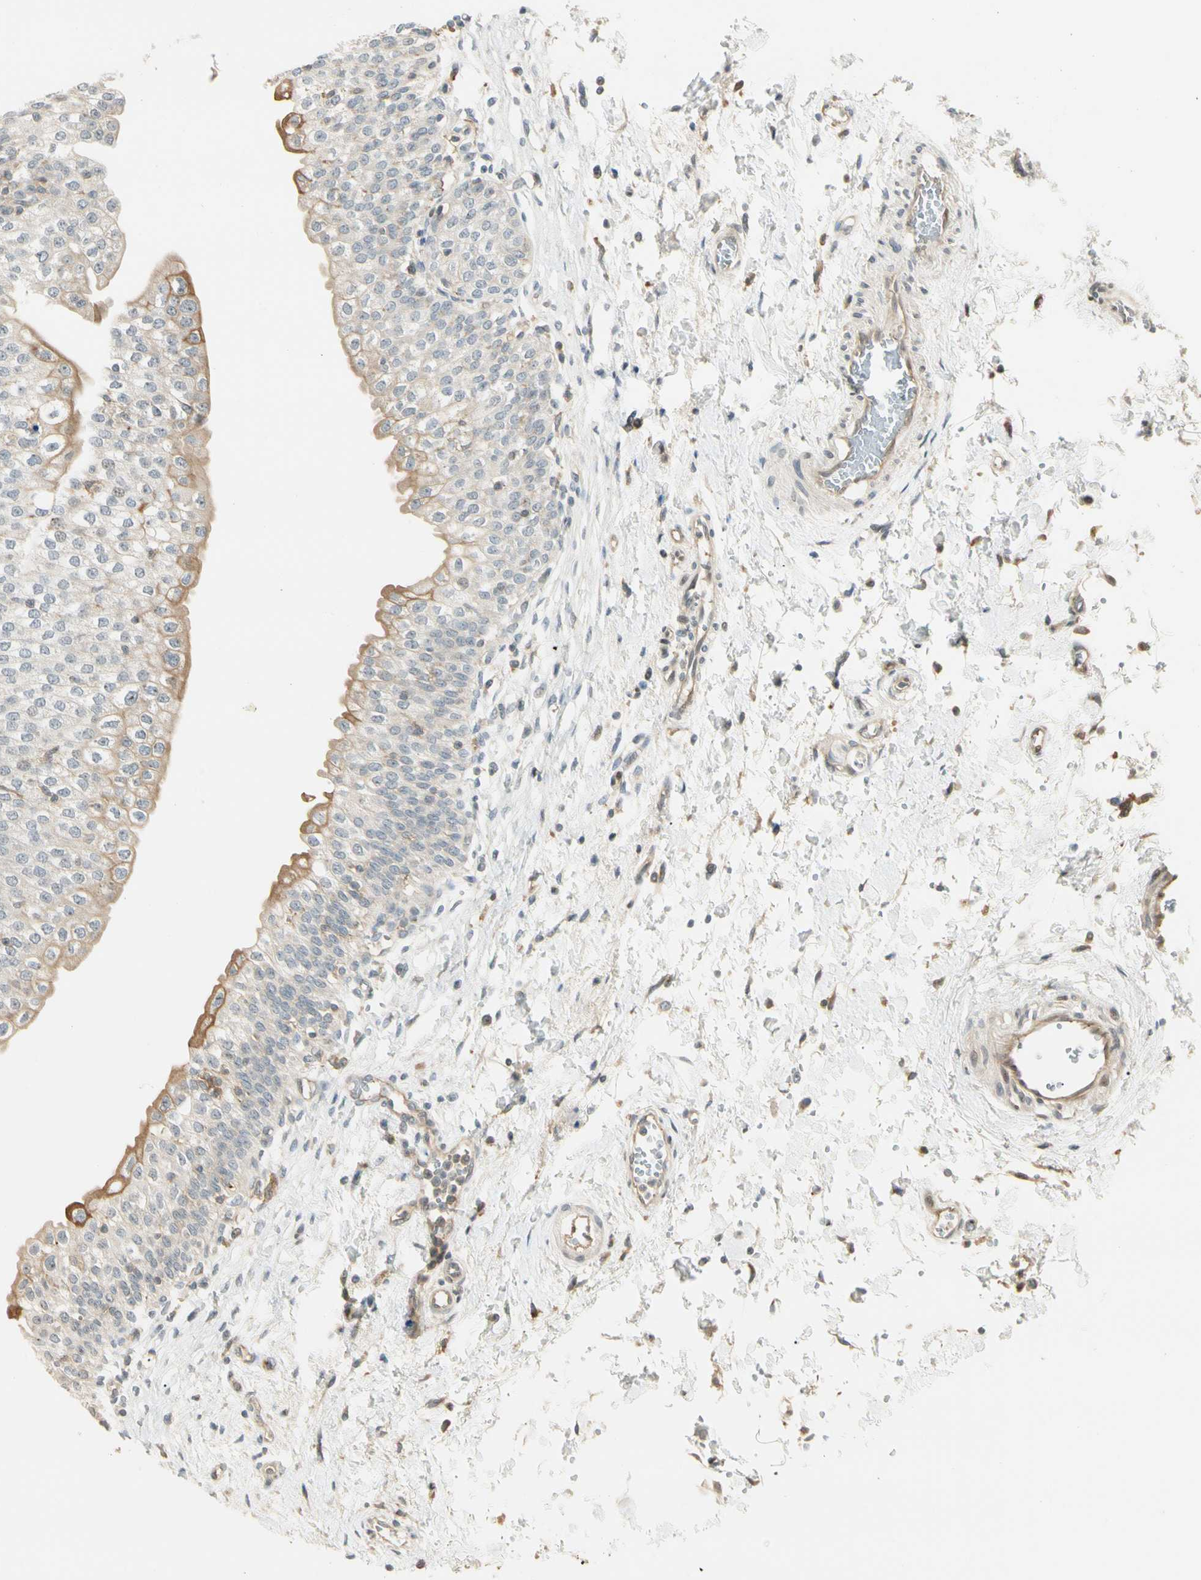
{"staining": {"intensity": "moderate", "quantity": "<25%", "location": "cytoplasmic/membranous"}, "tissue": "urinary bladder", "cell_type": "Urothelial cells", "image_type": "normal", "snomed": [{"axis": "morphology", "description": "Normal tissue, NOS"}, {"axis": "topography", "description": "Urinary bladder"}], "caption": "Protein expression analysis of benign urinary bladder demonstrates moderate cytoplasmic/membranous positivity in about <25% of urothelial cells.", "gene": "FNDC3B", "patient": {"sex": "male", "age": 55}}